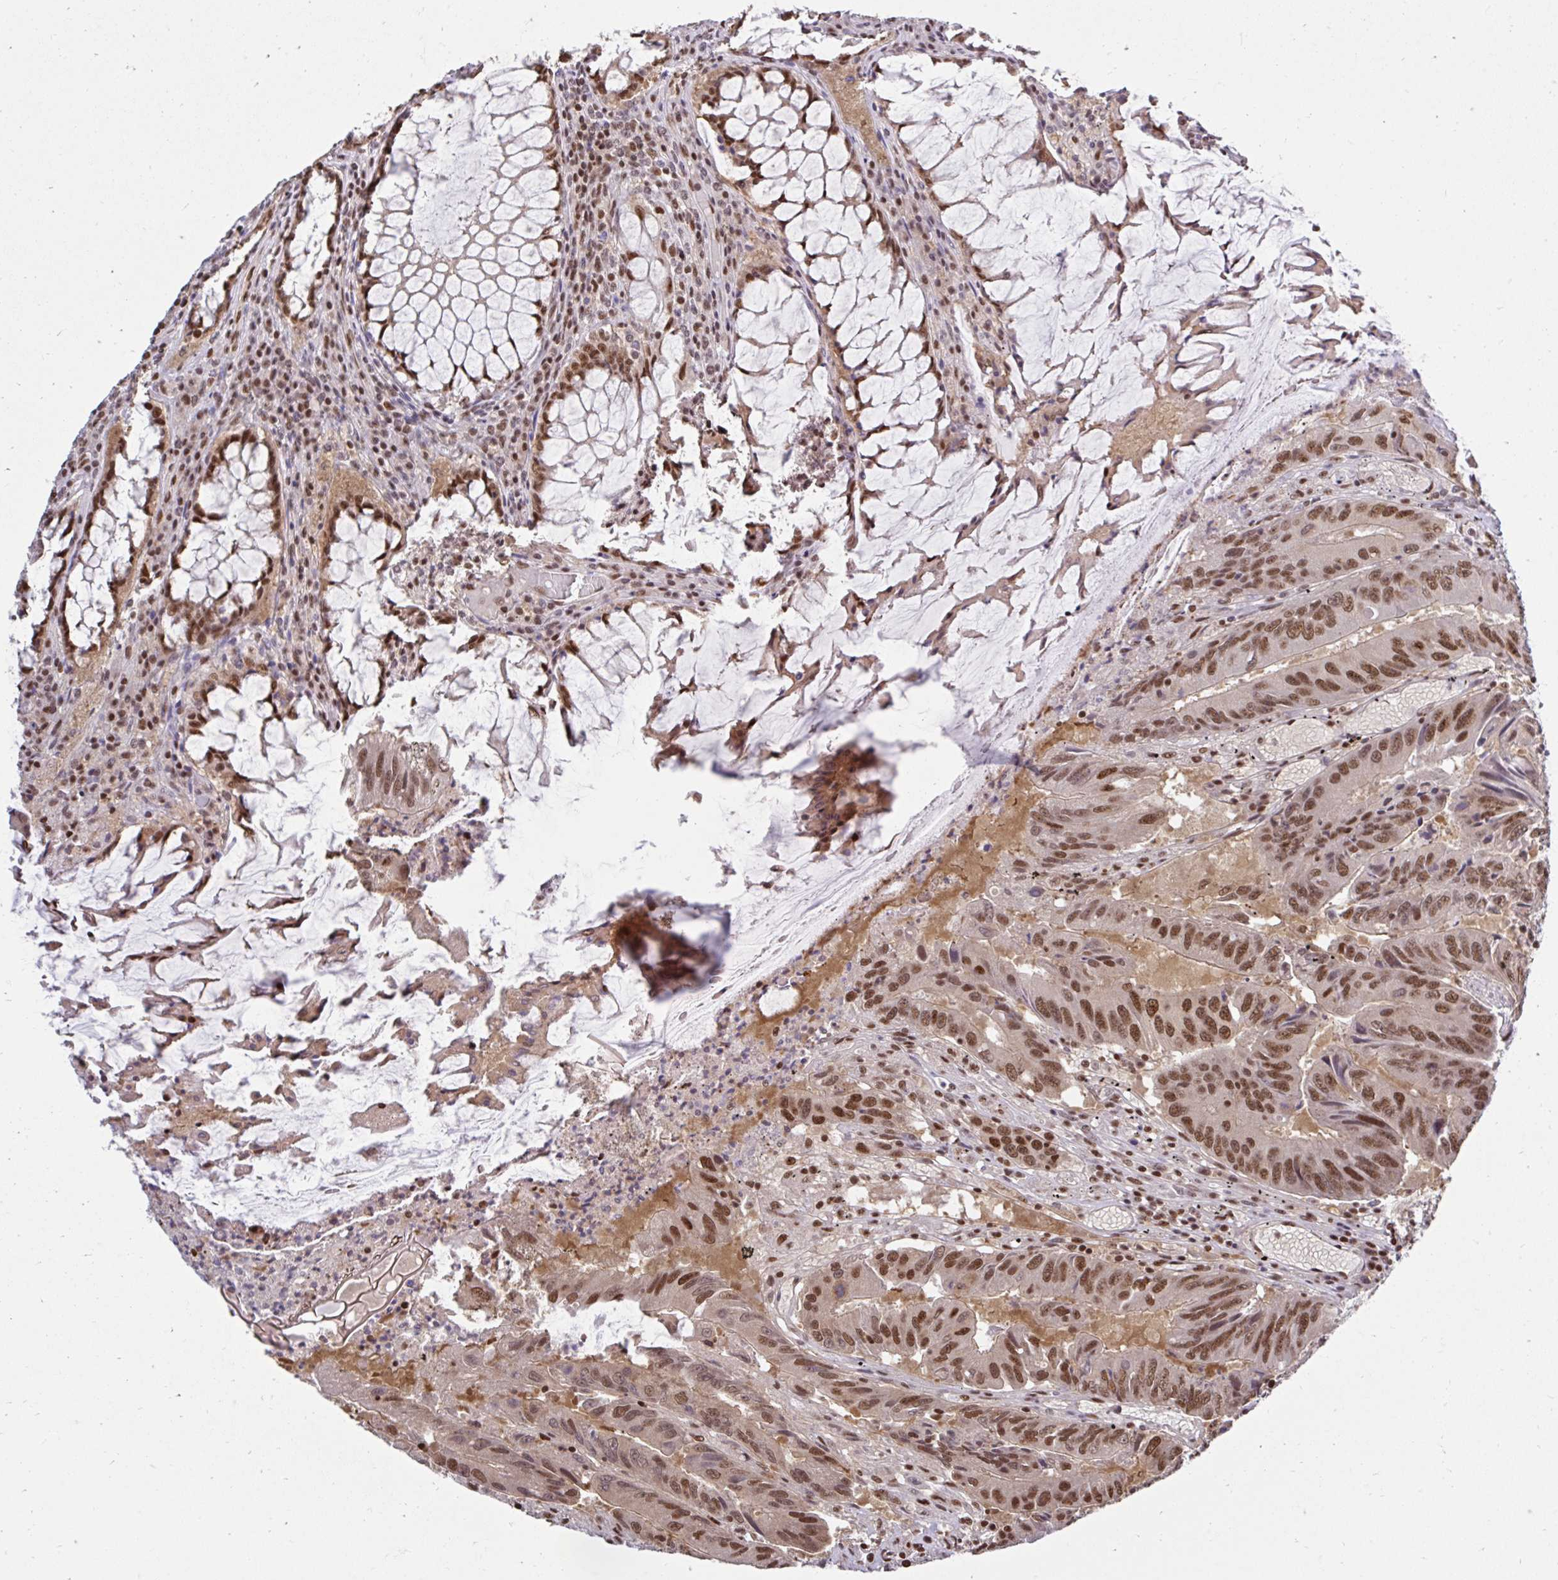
{"staining": {"intensity": "moderate", "quantity": ">75%", "location": "nuclear"}, "tissue": "colorectal cancer", "cell_type": "Tumor cells", "image_type": "cancer", "snomed": [{"axis": "morphology", "description": "Adenocarcinoma, NOS"}, {"axis": "topography", "description": "Colon"}], "caption": "A brown stain highlights moderate nuclear positivity of a protein in colorectal adenocarcinoma tumor cells. (DAB (3,3'-diaminobenzidine) IHC with brightfield microscopy, high magnification).", "gene": "ABCA9", "patient": {"sex": "male", "age": 53}}